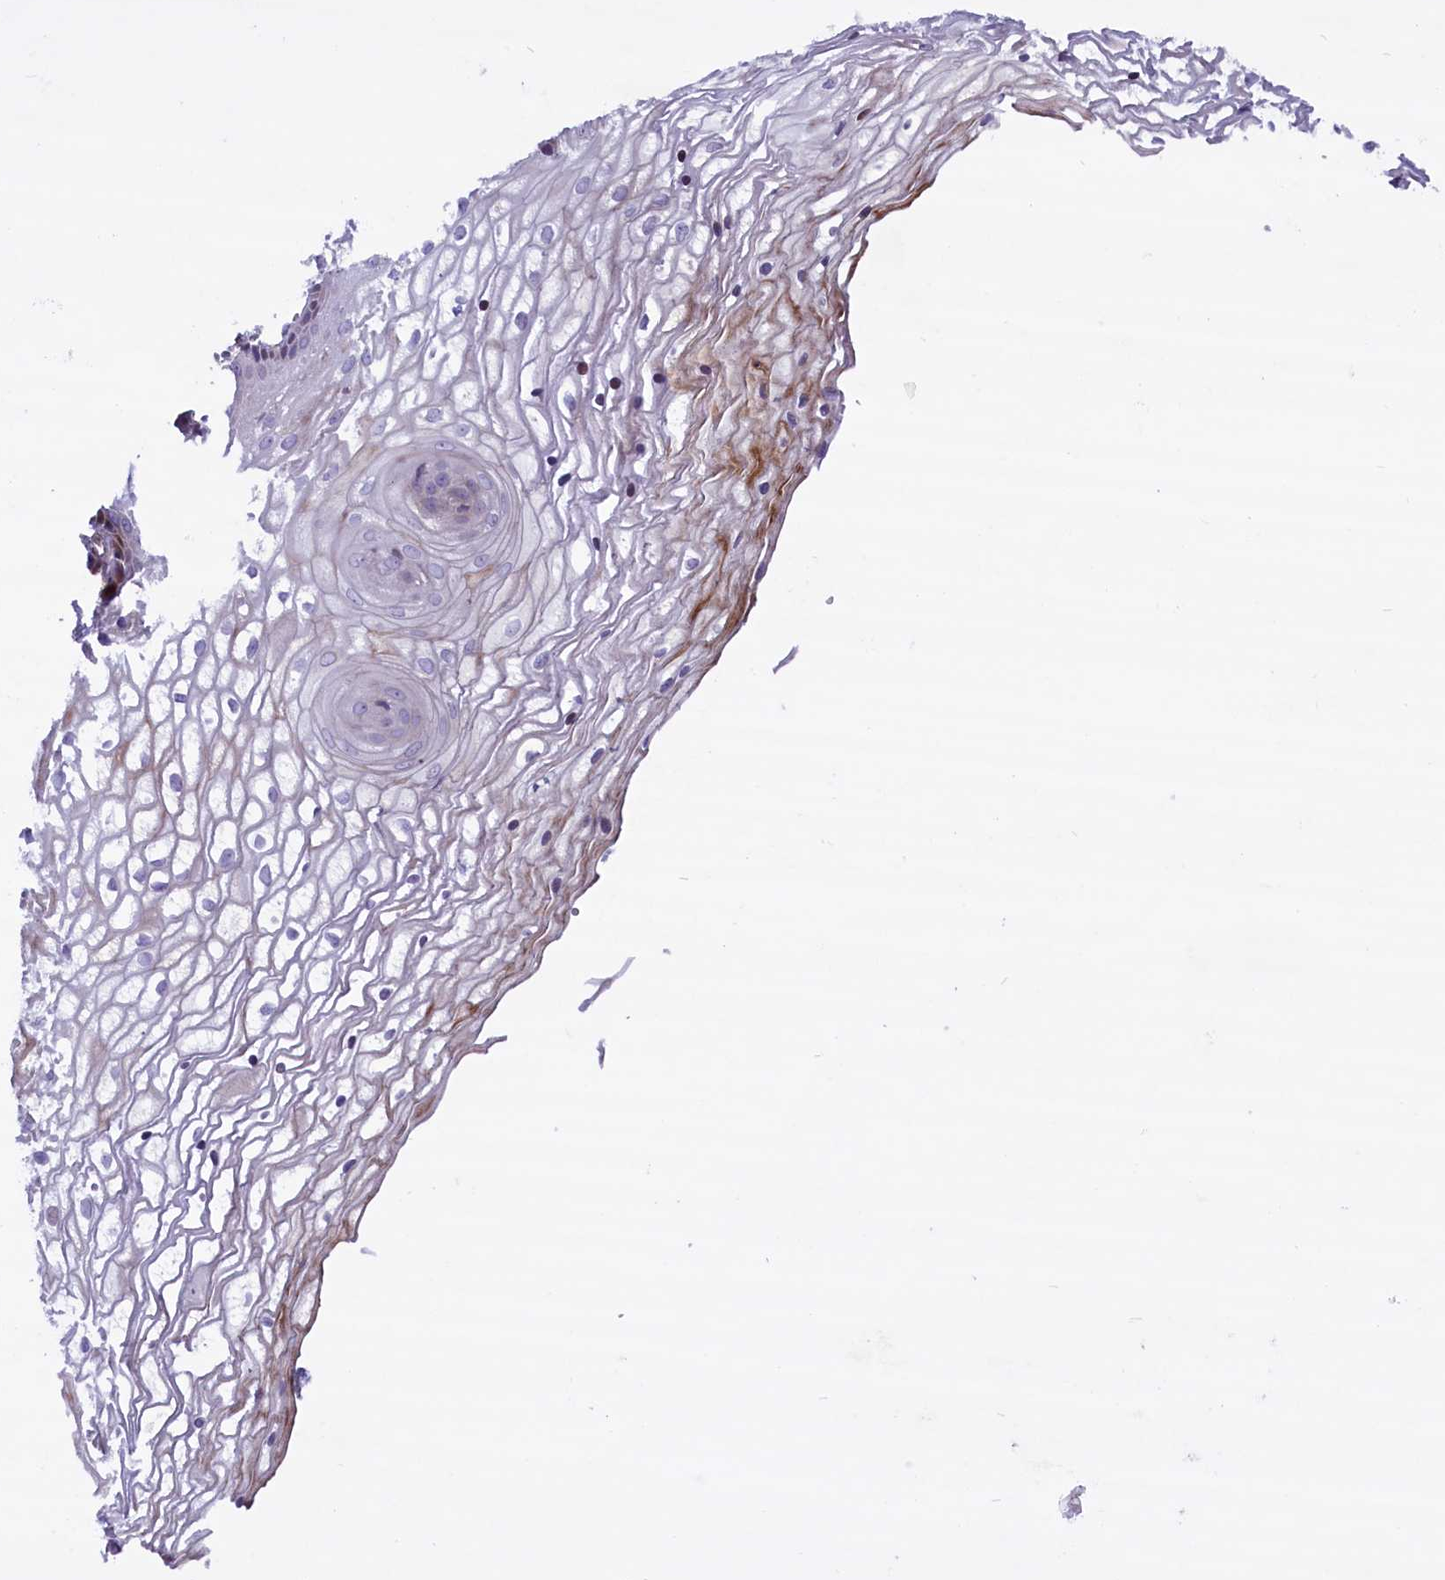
{"staining": {"intensity": "moderate", "quantity": "<25%", "location": "cytoplasmic/membranous"}, "tissue": "vagina", "cell_type": "Squamous epithelial cells", "image_type": "normal", "snomed": [{"axis": "morphology", "description": "Normal tissue, NOS"}, {"axis": "topography", "description": "Vagina"}], "caption": "Immunohistochemistry photomicrograph of unremarkable vagina: human vagina stained using immunohistochemistry shows low levels of moderate protein expression localized specifically in the cytoplasmic/membranous of squamous epithelial cells, appearing as a cytoplasmic/membranous brown color.", "gene": "MIEF2", "patient": {"sex": "female", "age": 34}}